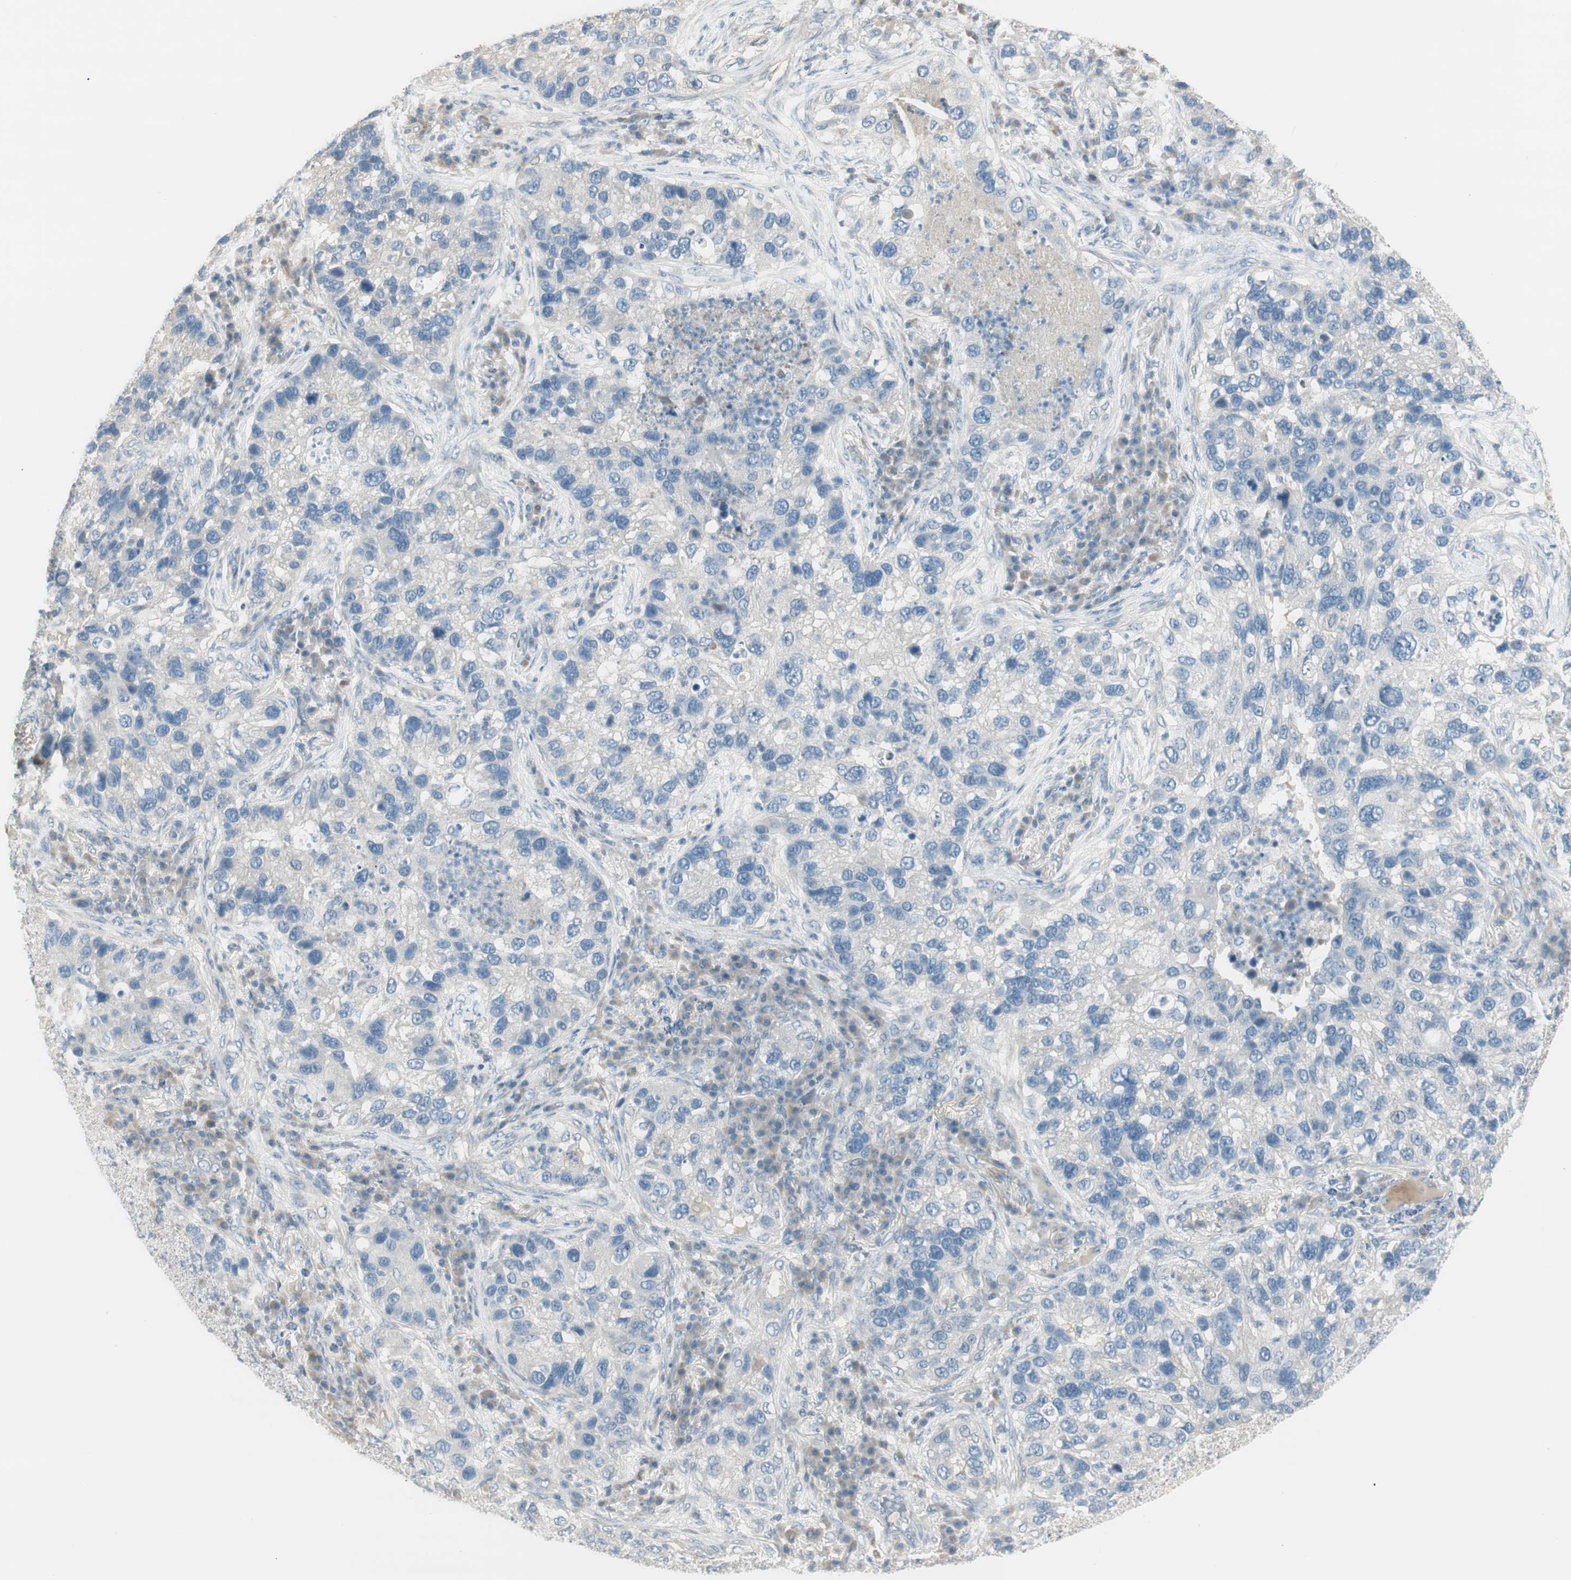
{"staining": {"intensity": "negative", "quantity": "none", "location": "none"}, "tissue": "lung cancer", "cell_type": "Tumor cells", "image_type": "cancer", "snomed": [{"axis": "morphology", "description": "Normal tissue, NOS"}, {"axis": "morphology", "description": "Adenocarcinoma, NOS"}, {"axis": "topography", "description": "Bronchus"}, {"axis": "topography", "description": "Lung"}], "caption": "An immunohistochemistry photomicrograph of adenocarcinoma (lung) is shown. There is no staining in tumor cells of adenocarcinoma (lung).", "gene": "EVA1A", "patient": {"sex": "male", "age": 54}}